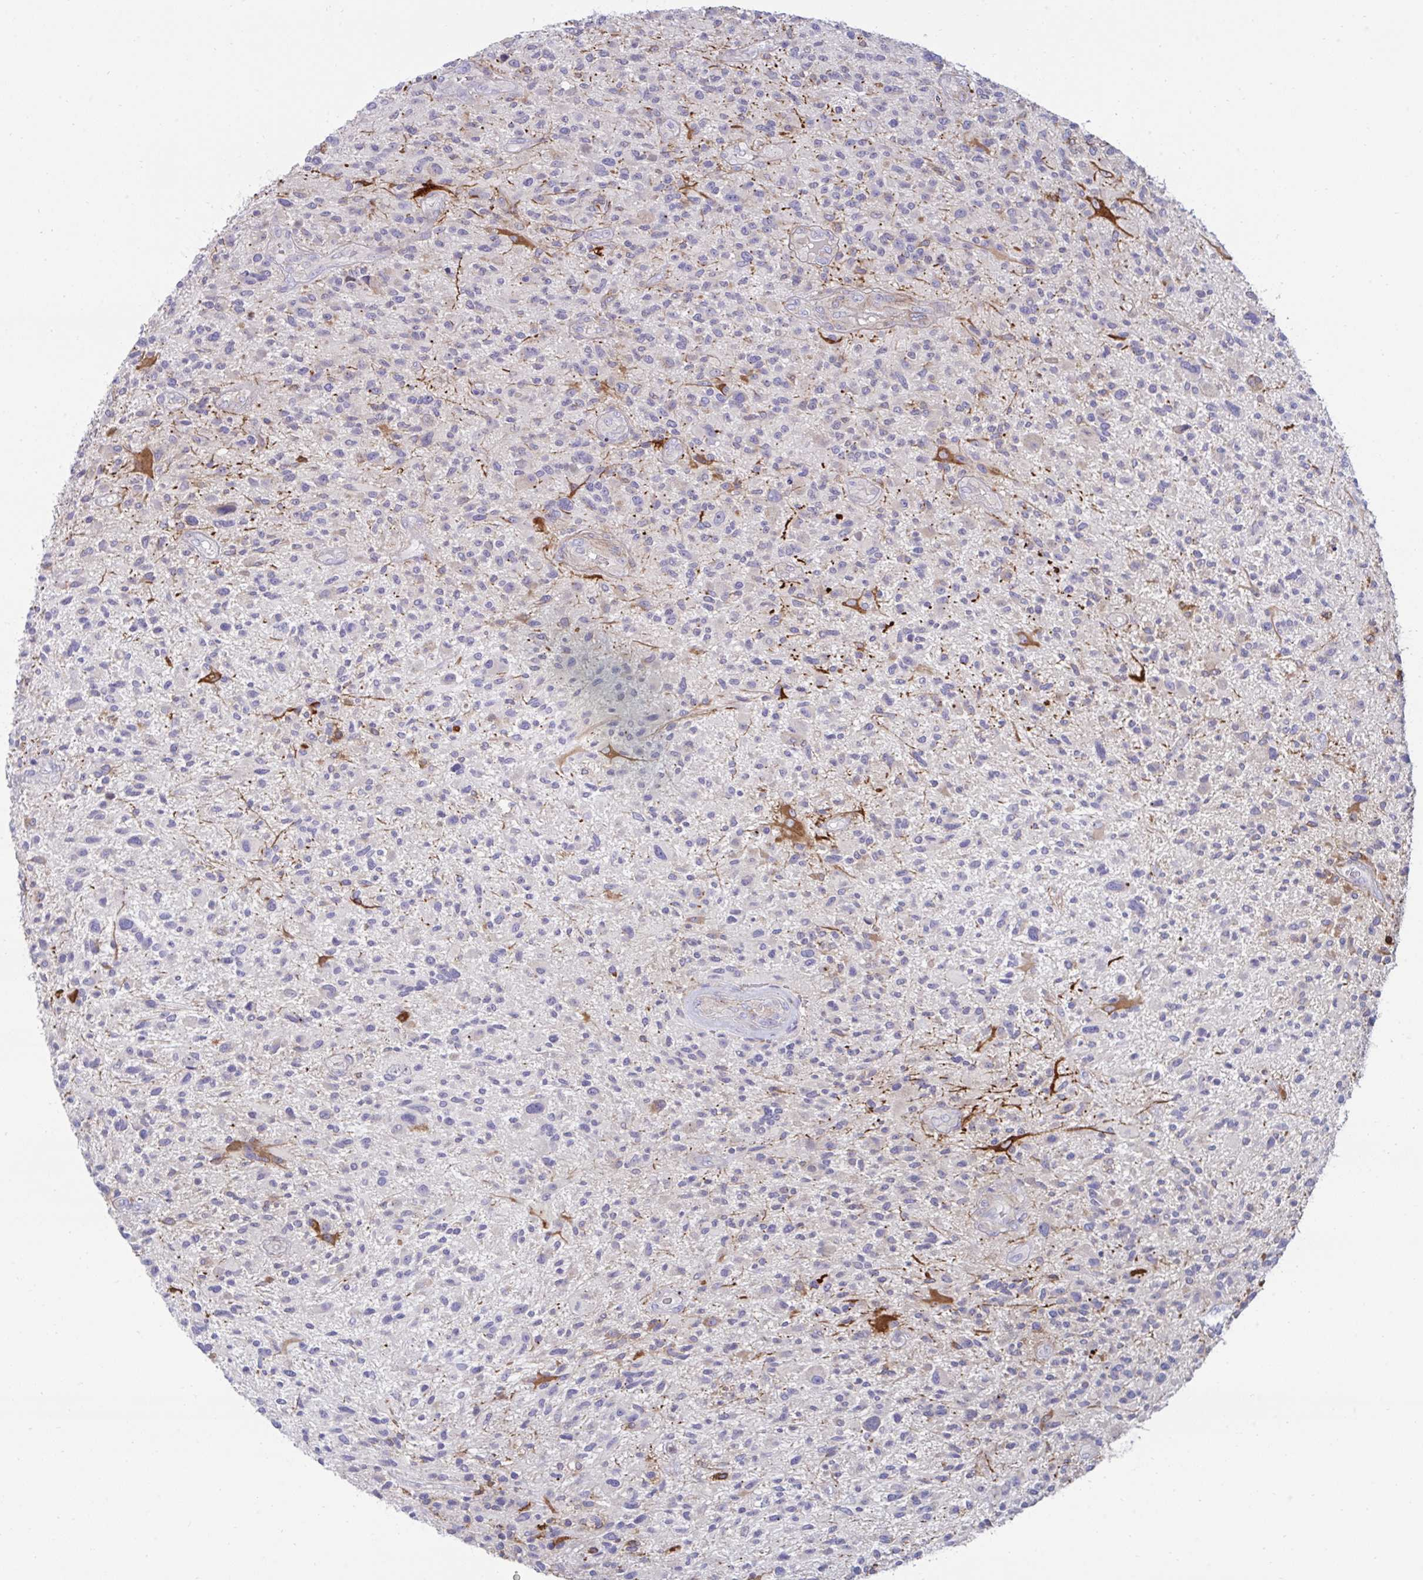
{"staining": {"intensity": "negative", "quantity": "none", "location": "none"}, "tissue": "glioma", "cell_type": "Tumor cells", "image_type": "cancer", "snomed": [{"axis": "morphology", "description": "Glioma, malignant, High grade"}, {"axis": "topography", "description": "Brain"}], "caption": "This is a micrograph of IHC staining of high-grade glioma (malignant), which shows no positivity in tumor cells.", "gene": "FBXL13", "patient": {"sex": "male", "age": 47}}